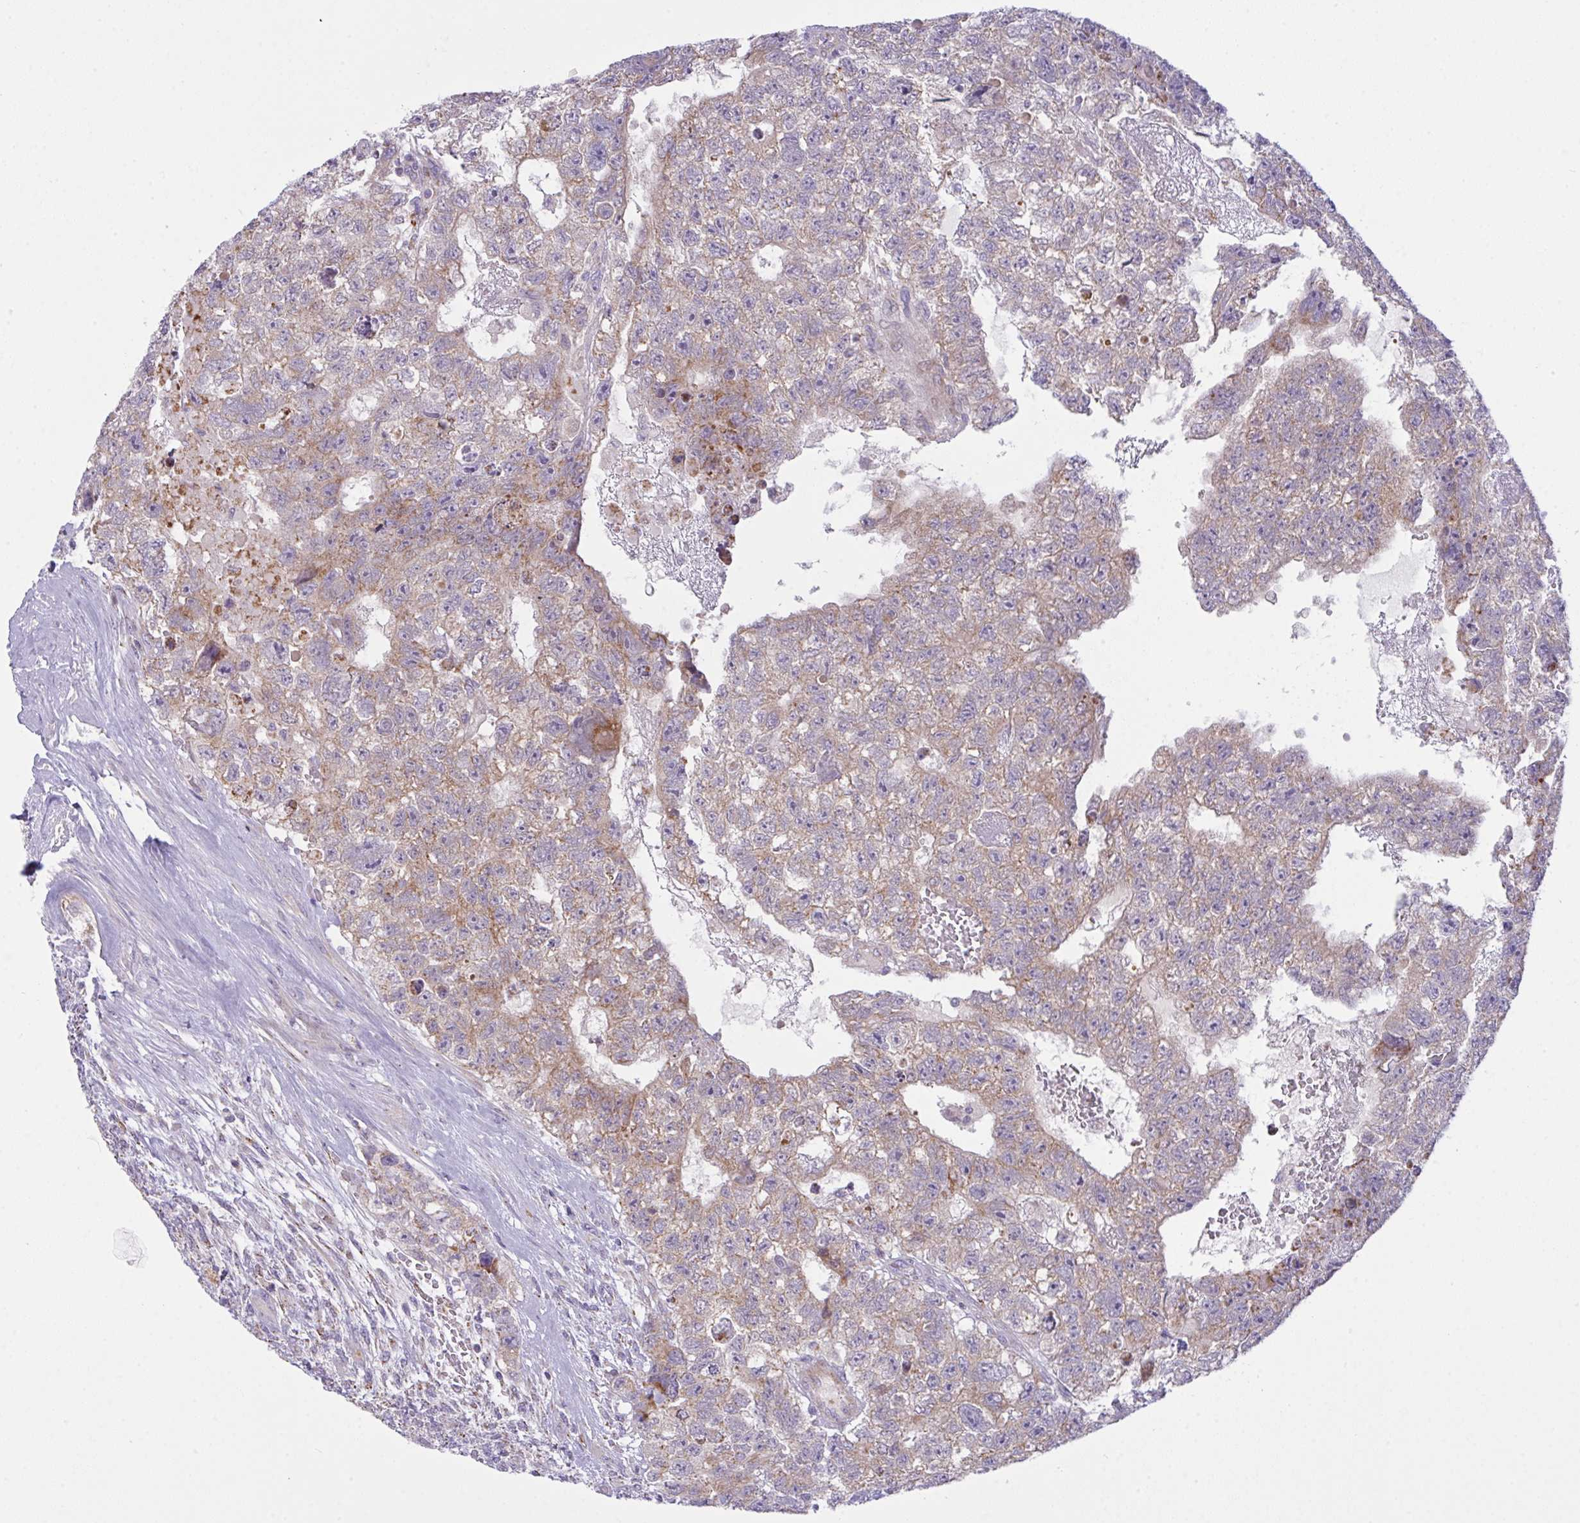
{"staining": {"intensity": "moderate", "quantity": ">75%", "location": "cytoplasmic/membranous"}, "tissue": "testis cancer", "cell_type": "Tumor cells", "image_type": "cancer", "snomed": [{"axis": "morphology", "description": "Carcinoma, Embryonal, NOS"}, {"axis": "topography", "description": "Testis"}], "caption": "Testis cancer was stained to show a protein in brown. There is medium levels of moderate cytoplasmic/membranous positivity in about >75% of tumor cells. (IHC, brightfield microscopy, high magnification).", "gene": "CHDH", "patient": {"sex": "male", "age": 26}}